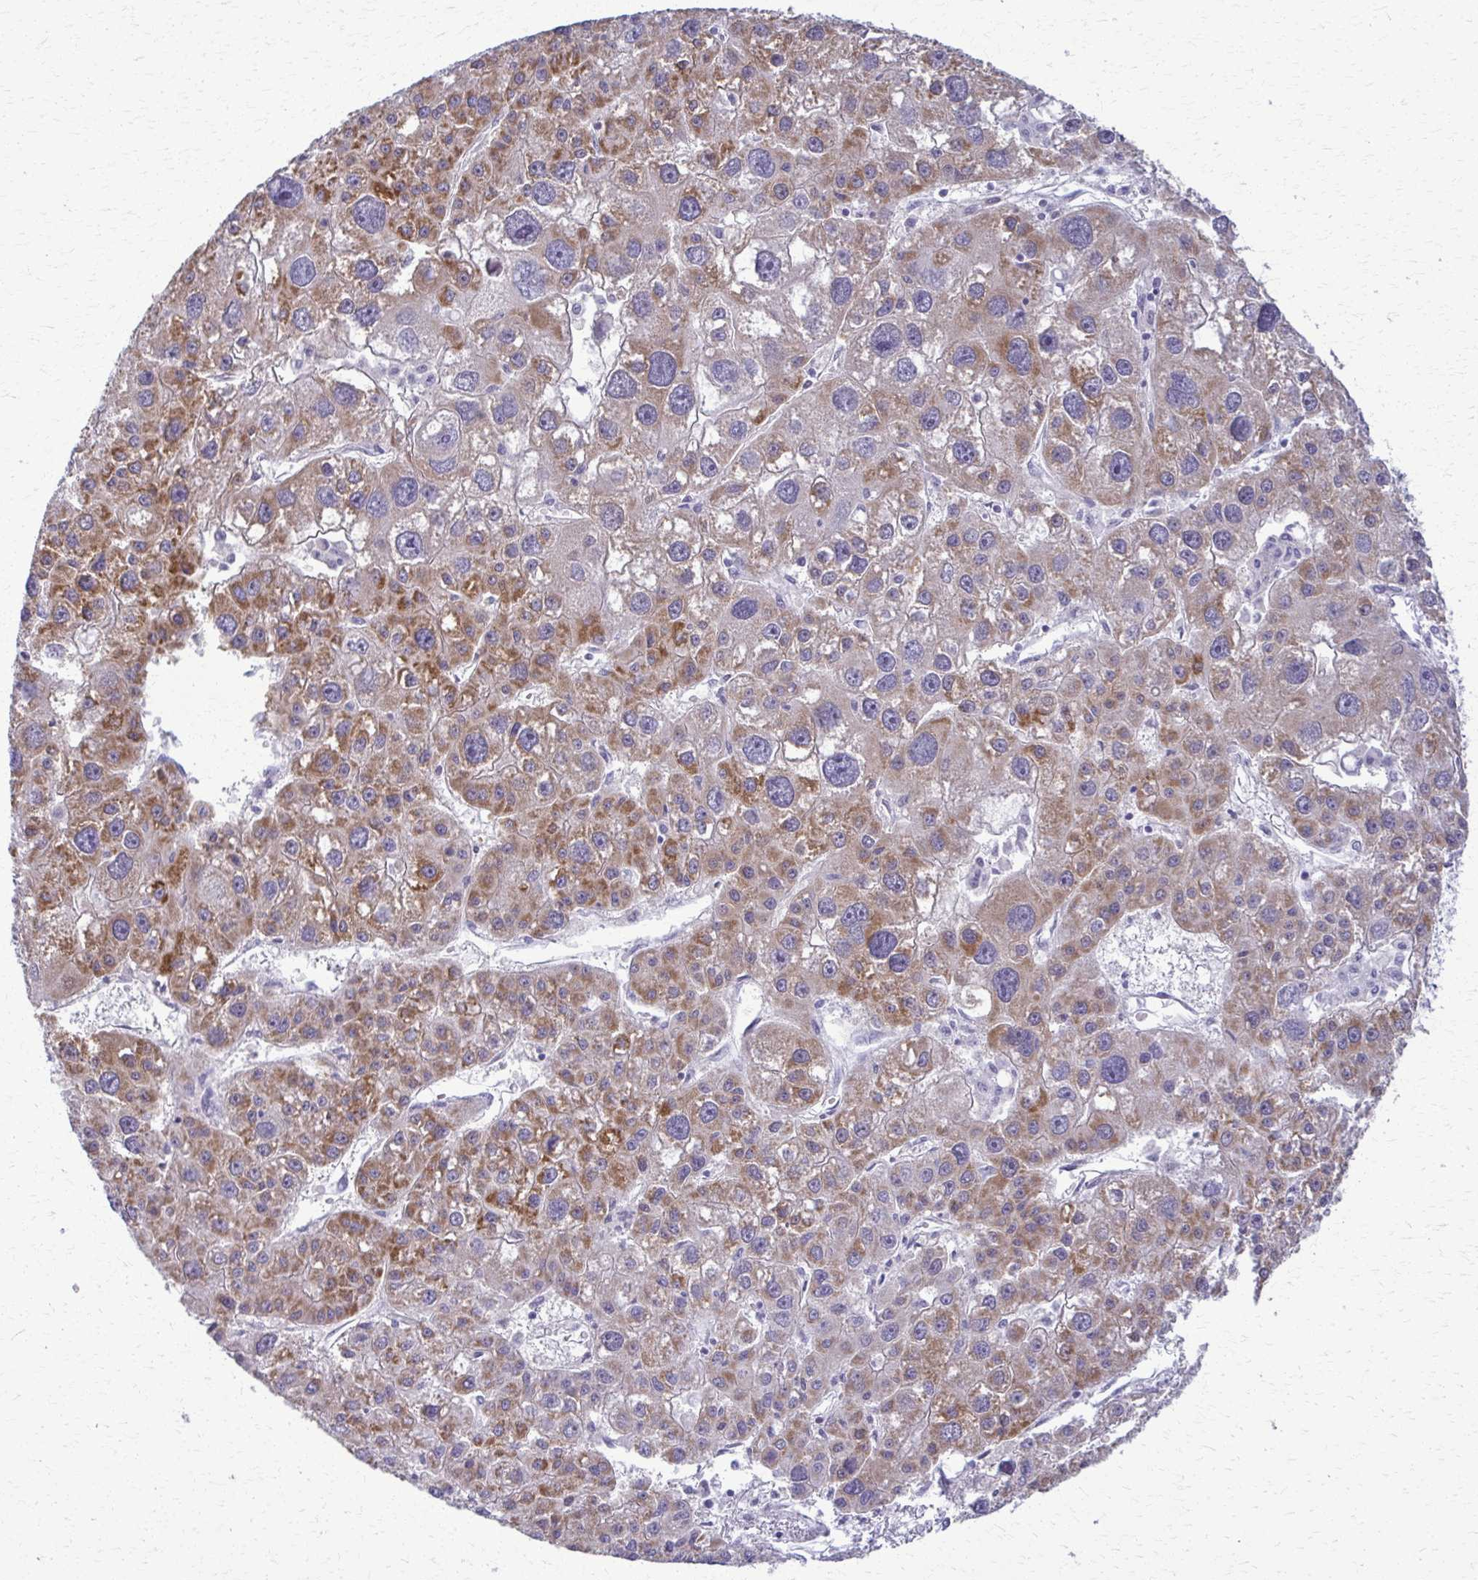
{"staining": {"intensity": "strong", "quantity": ">75%", "location": "cytoplasmic/membranous"}, "tissue": "liver cancer", "cell_type": "Tumor cells", "image_type": "cancer", "snomed": [{"axis": "morphology", "description": "Carcinoma, Hepatocellular, NOS"}, {"axis": "topography", "description": "Liver"}], "caption": "Liver cancer (hepatocellular carcinoma) stained for a protein (brown) displays strong cytoplasmic/membranous positive positivity in about >75% of tumor cells.", "gene": "ACSM2B", "patient": {"sex": "male", "age": 73}}